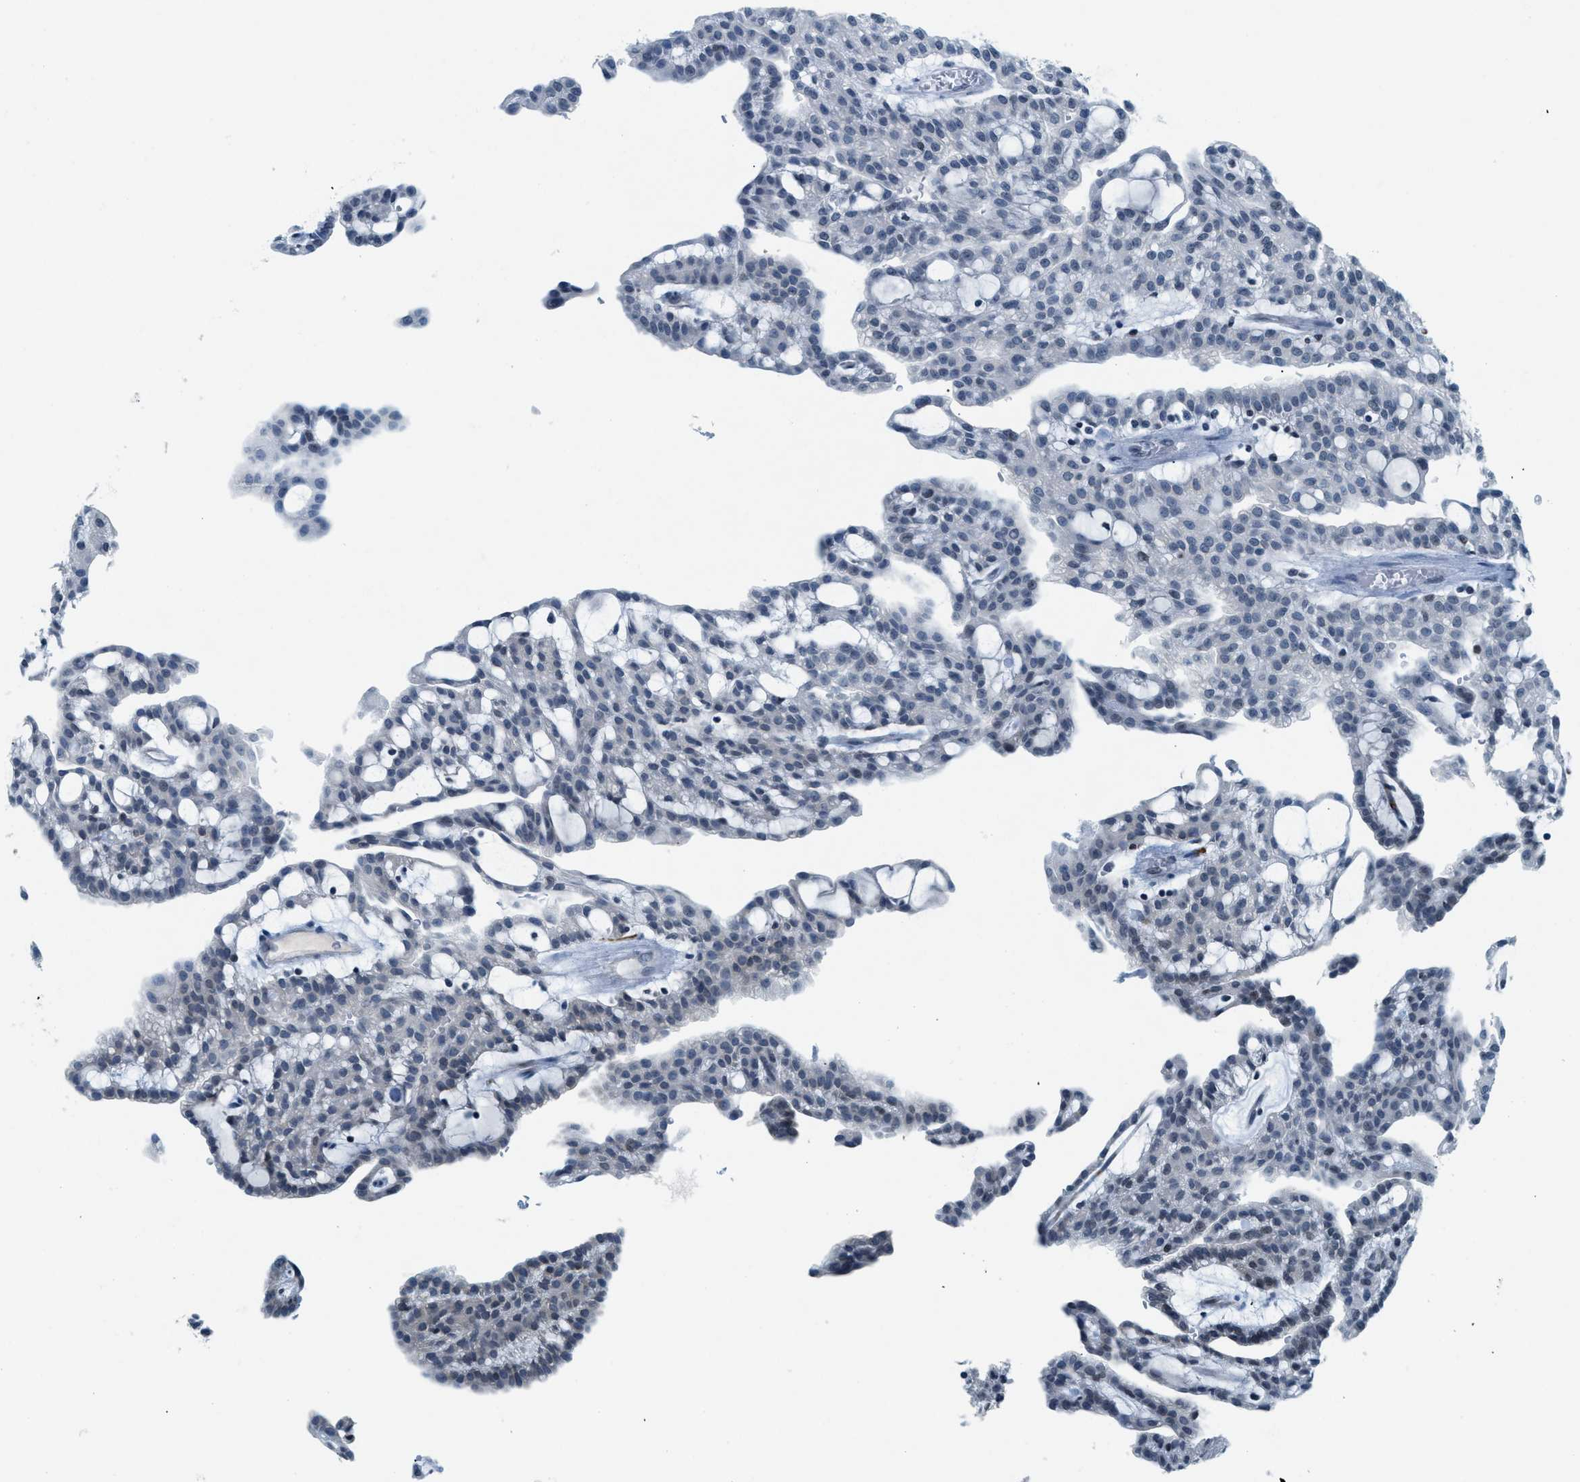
{"staining": {"intensity": "negative", "quantity": "none", "location": "none"}, "tissue": "renal cancer", "cell_type": "Tumor cells", "image_type": "cancer", "snomed": [{"axis": "morphology", "description": "Adenocarcinoma, NOS"}, {"axis": "topography", "description": "Kidney"}], "caption": "Immunohistochemistry (IHC) photomicrograph of neoplastic tissue: human adenocarcinoma (renal) stained with DAB (3,3'-diaminobenzidine) displays no significant protein expression in tumor cells. (Stains: DAB IHC with hematoxylin counter stain, Microscopy: brightfield microscopy at high magnification).", "gene": "UVRAG", "patient": {"sex": "male", "age": 63}}